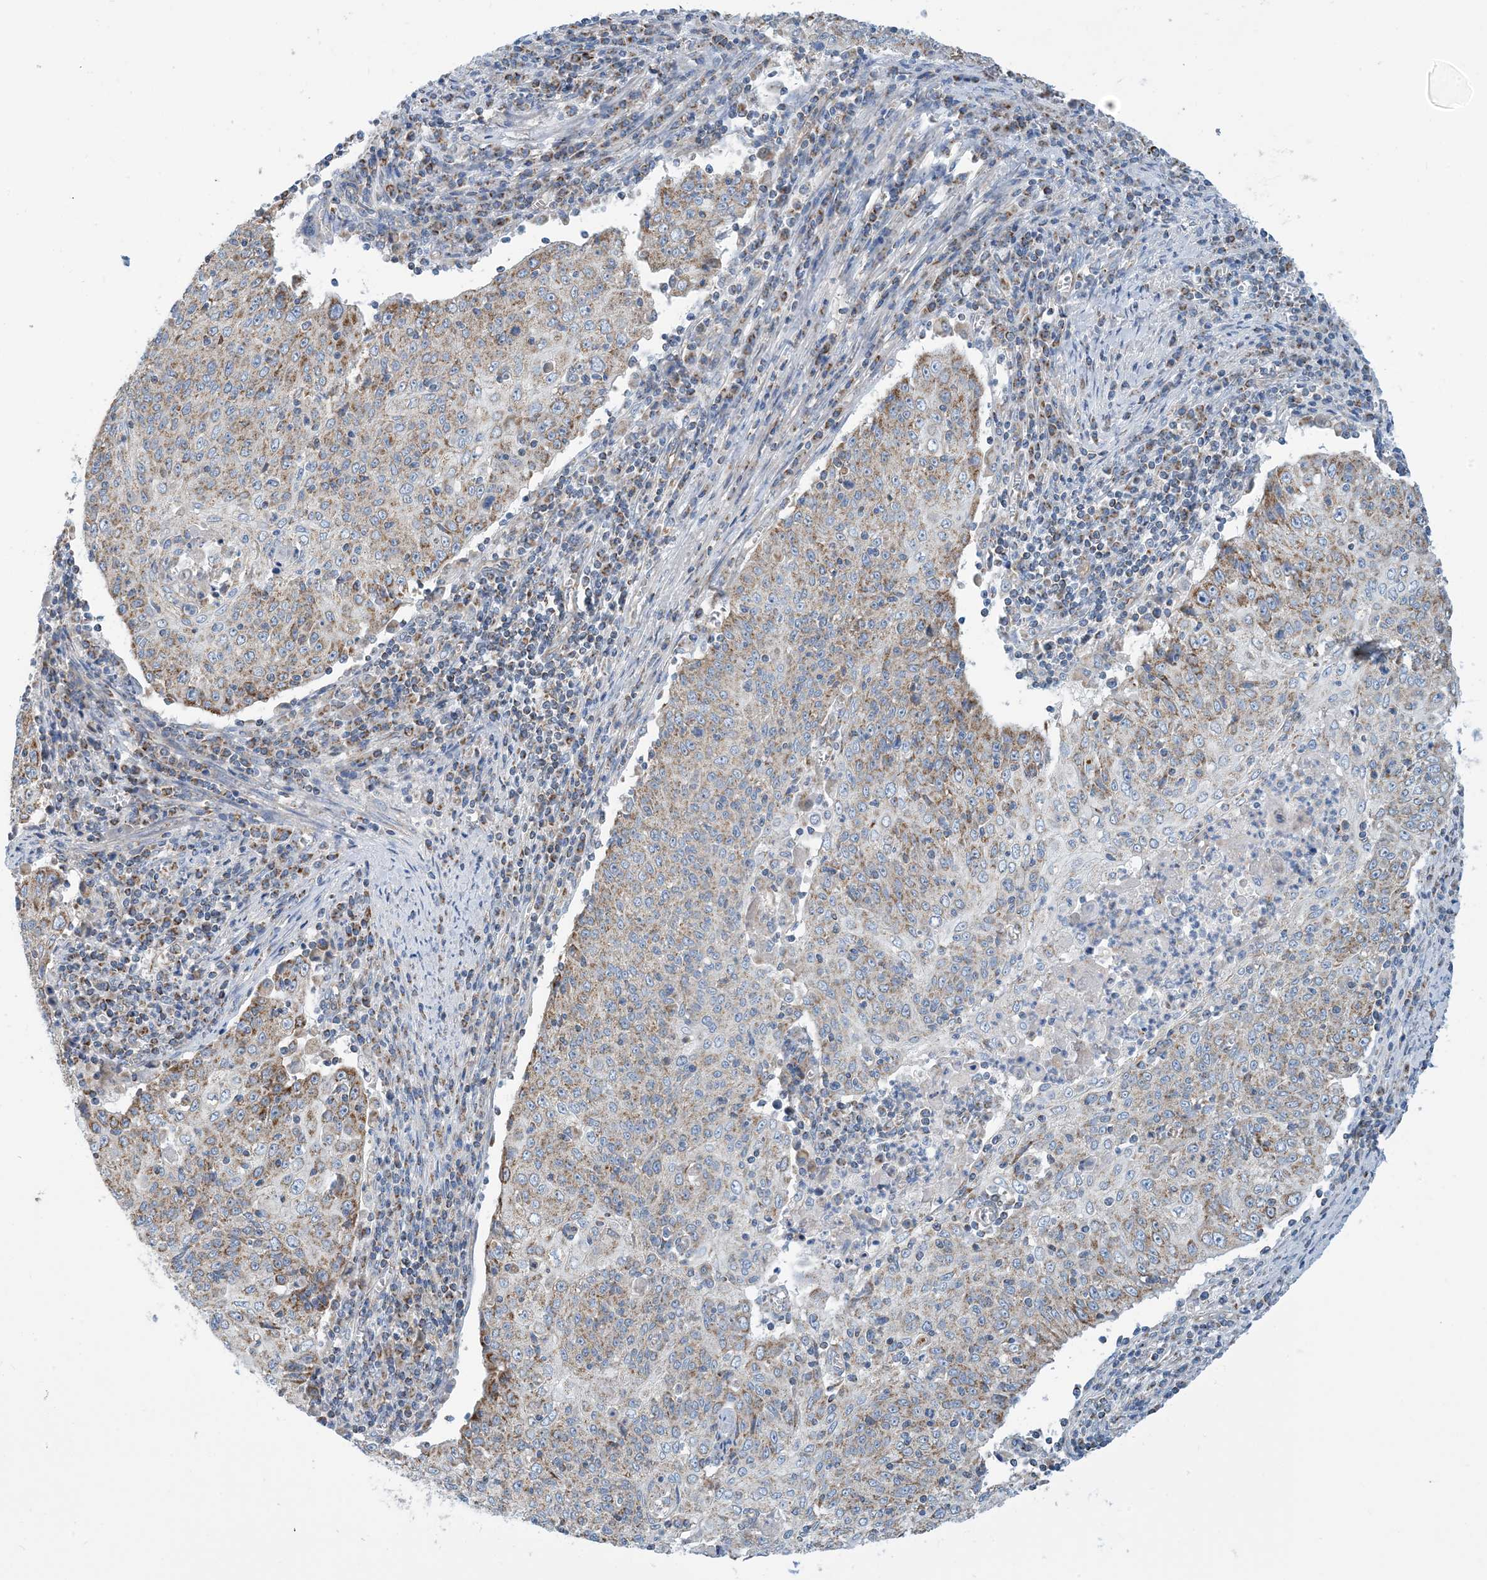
{"staining": {"intensity": "moderate", "quantity": "25%-75%", "location": "cytoplasmic/membranous"}, "tissue": "cervical cancer", "cell_type": "Tumor cells", "image_type": "cancer", "snomed": [{"axis": "morphology", "description": "Squamous cell carcinoma, NOS"}, {"axis": "topography", "description": "Cervix"}], "caption": "Protein staining by immunohistochemistry shows moderate cytoplasmic/membranous positivity in approximately 25%-75% of tumor cells in squamous cell carcinoma (cervical).", "gene": "PHOSPHO2", "patient": {"sex": "female", "age": 48}}